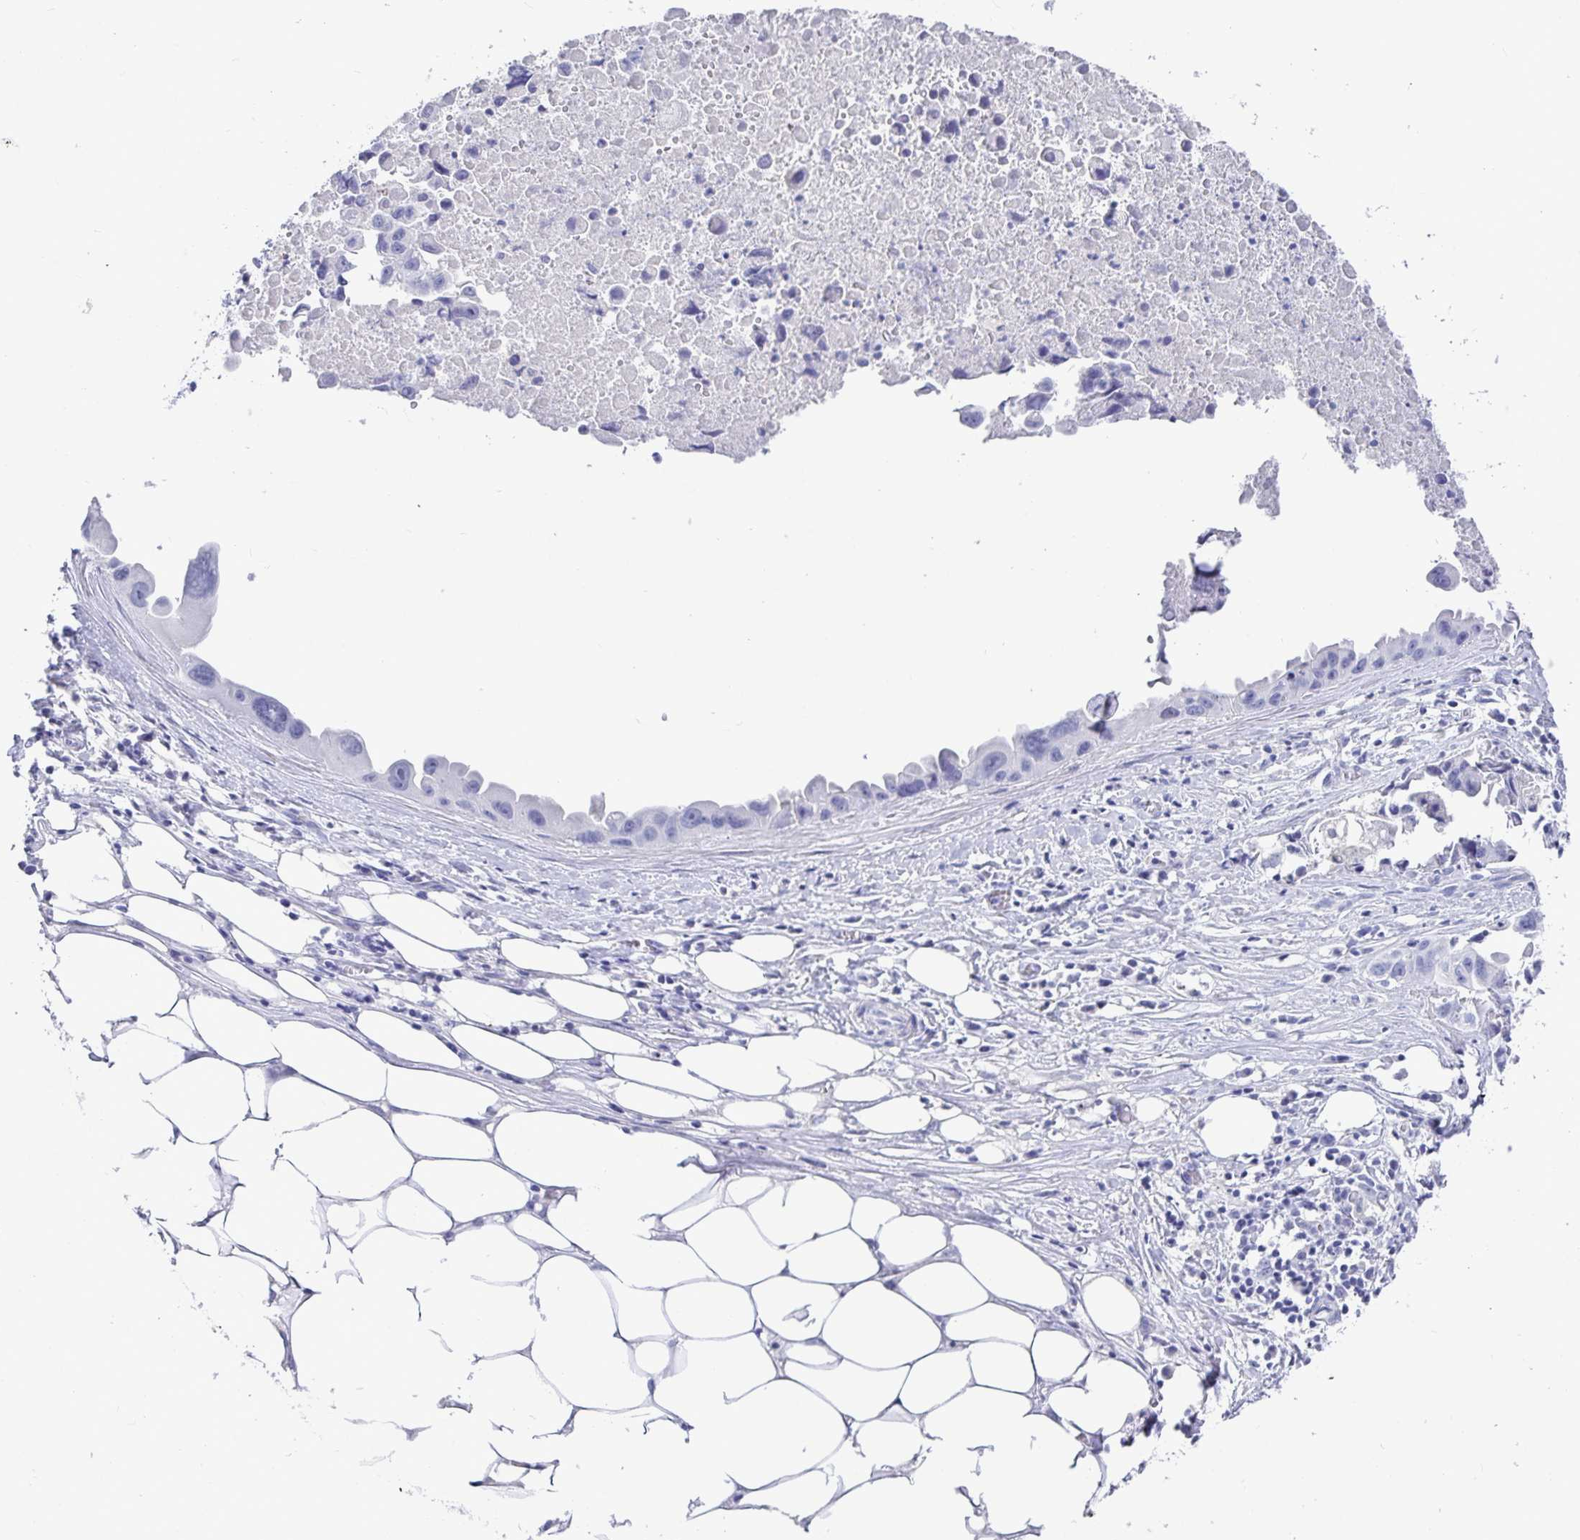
{"staining": {"intensity": "negative", "quantity": "none", "location": "none"}, "tissue": "lung cancer", "cell_type": "Tumor cells", "image_type": "cancer", "snomed": [{"axis": "morphology", "description": "Adenocarcinoma, NOS"}, {"axis": "topography", "description": "Lymph node"}, {"axis": "topography", "description": "Lung"}], "caption": "The image shows no staining of tumor cells in adenocarcinoma (lung).", "gene": "TMEM241", "patient": {"sex": "male", "age": 64}}